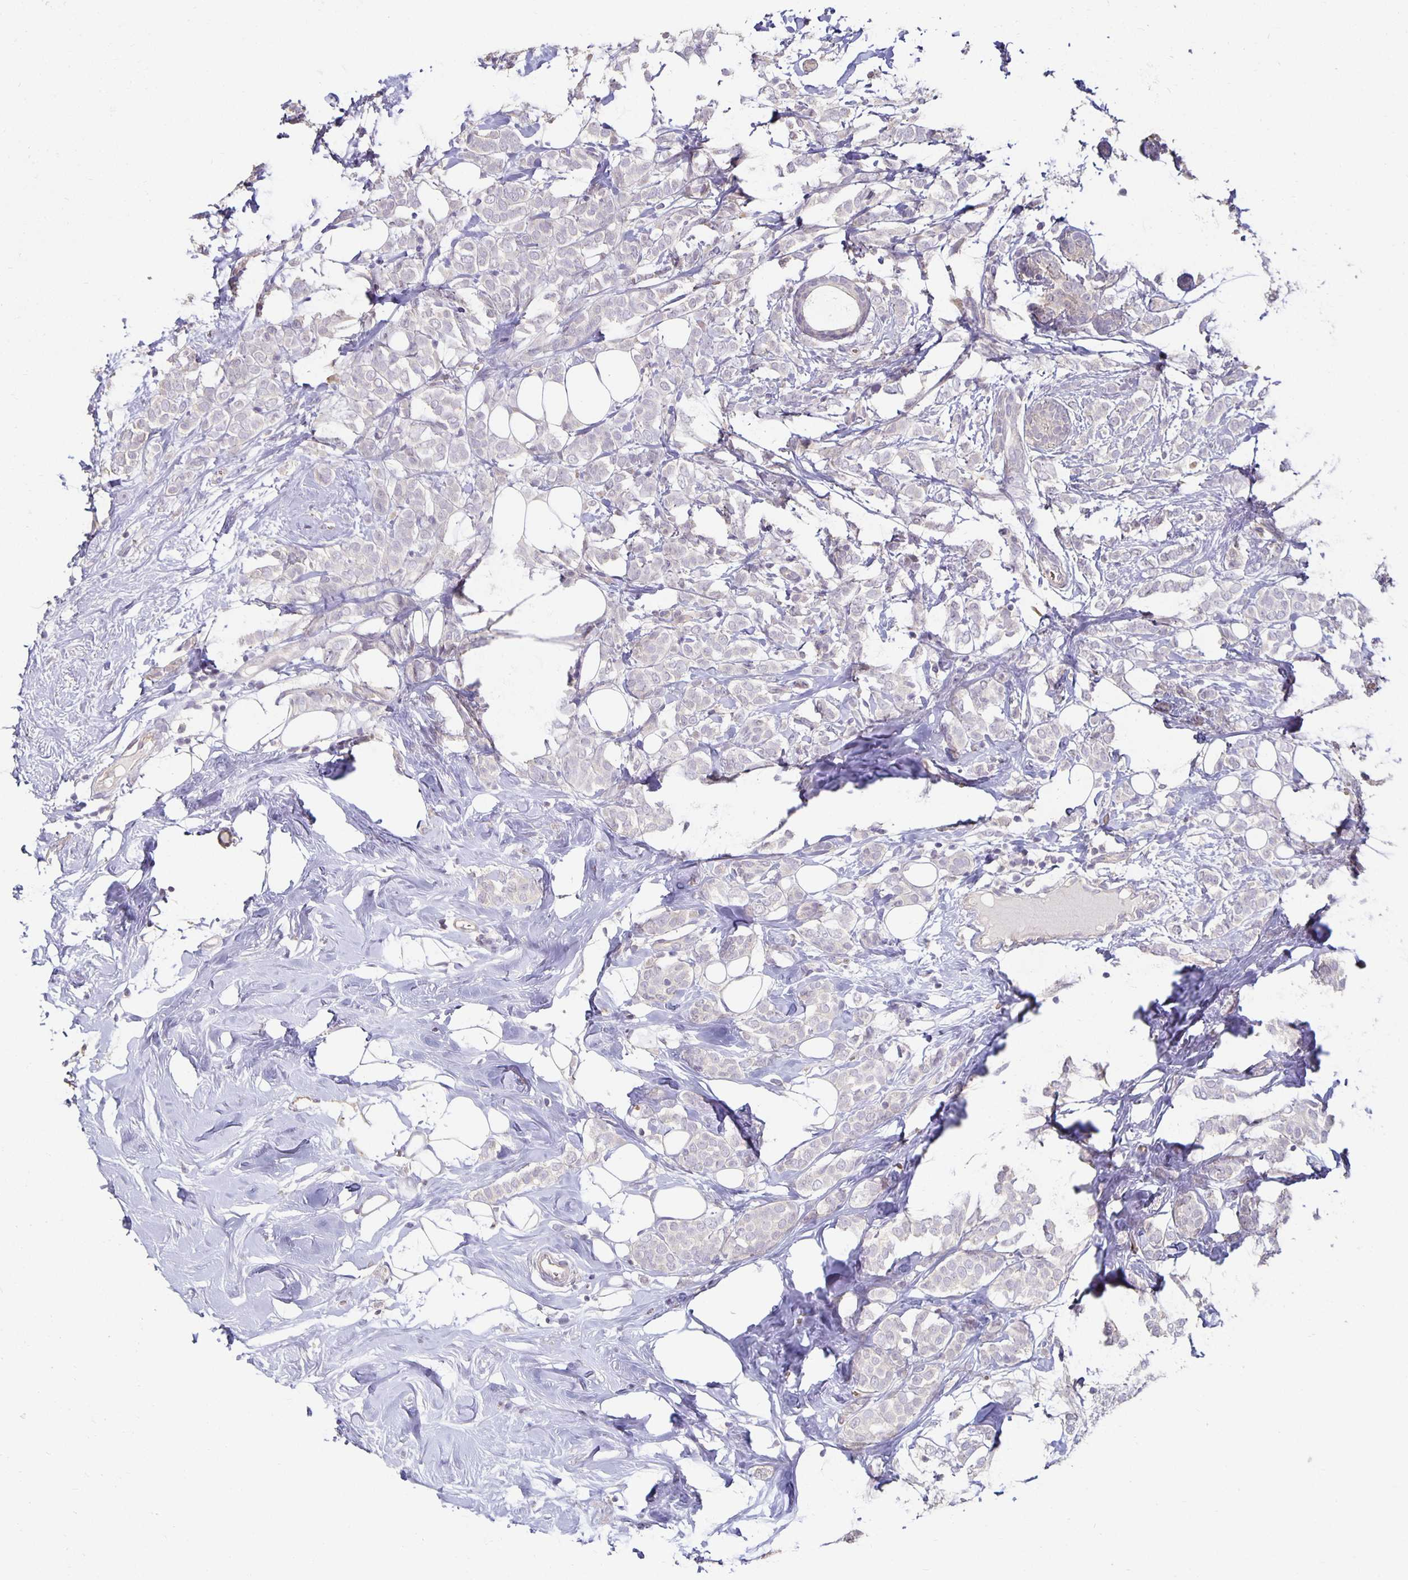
{"staining": {"intensity": "negative", "quantity": "none", "location": "none"}, "tissue": "breast cancer", "cell_type": "Tumor cells", "image_type": "cancer", "snomed": [{"axis": "morphology", "description": "Lobular carcinoma"}, {"axis": "topography", "description": "Breast"}], "caption": "The histopathology image exhibits no staining of tumor cells in lobular carcinoma (breast).", "gene": "CST6", "patient": {"sex": "female", "age": 49}}